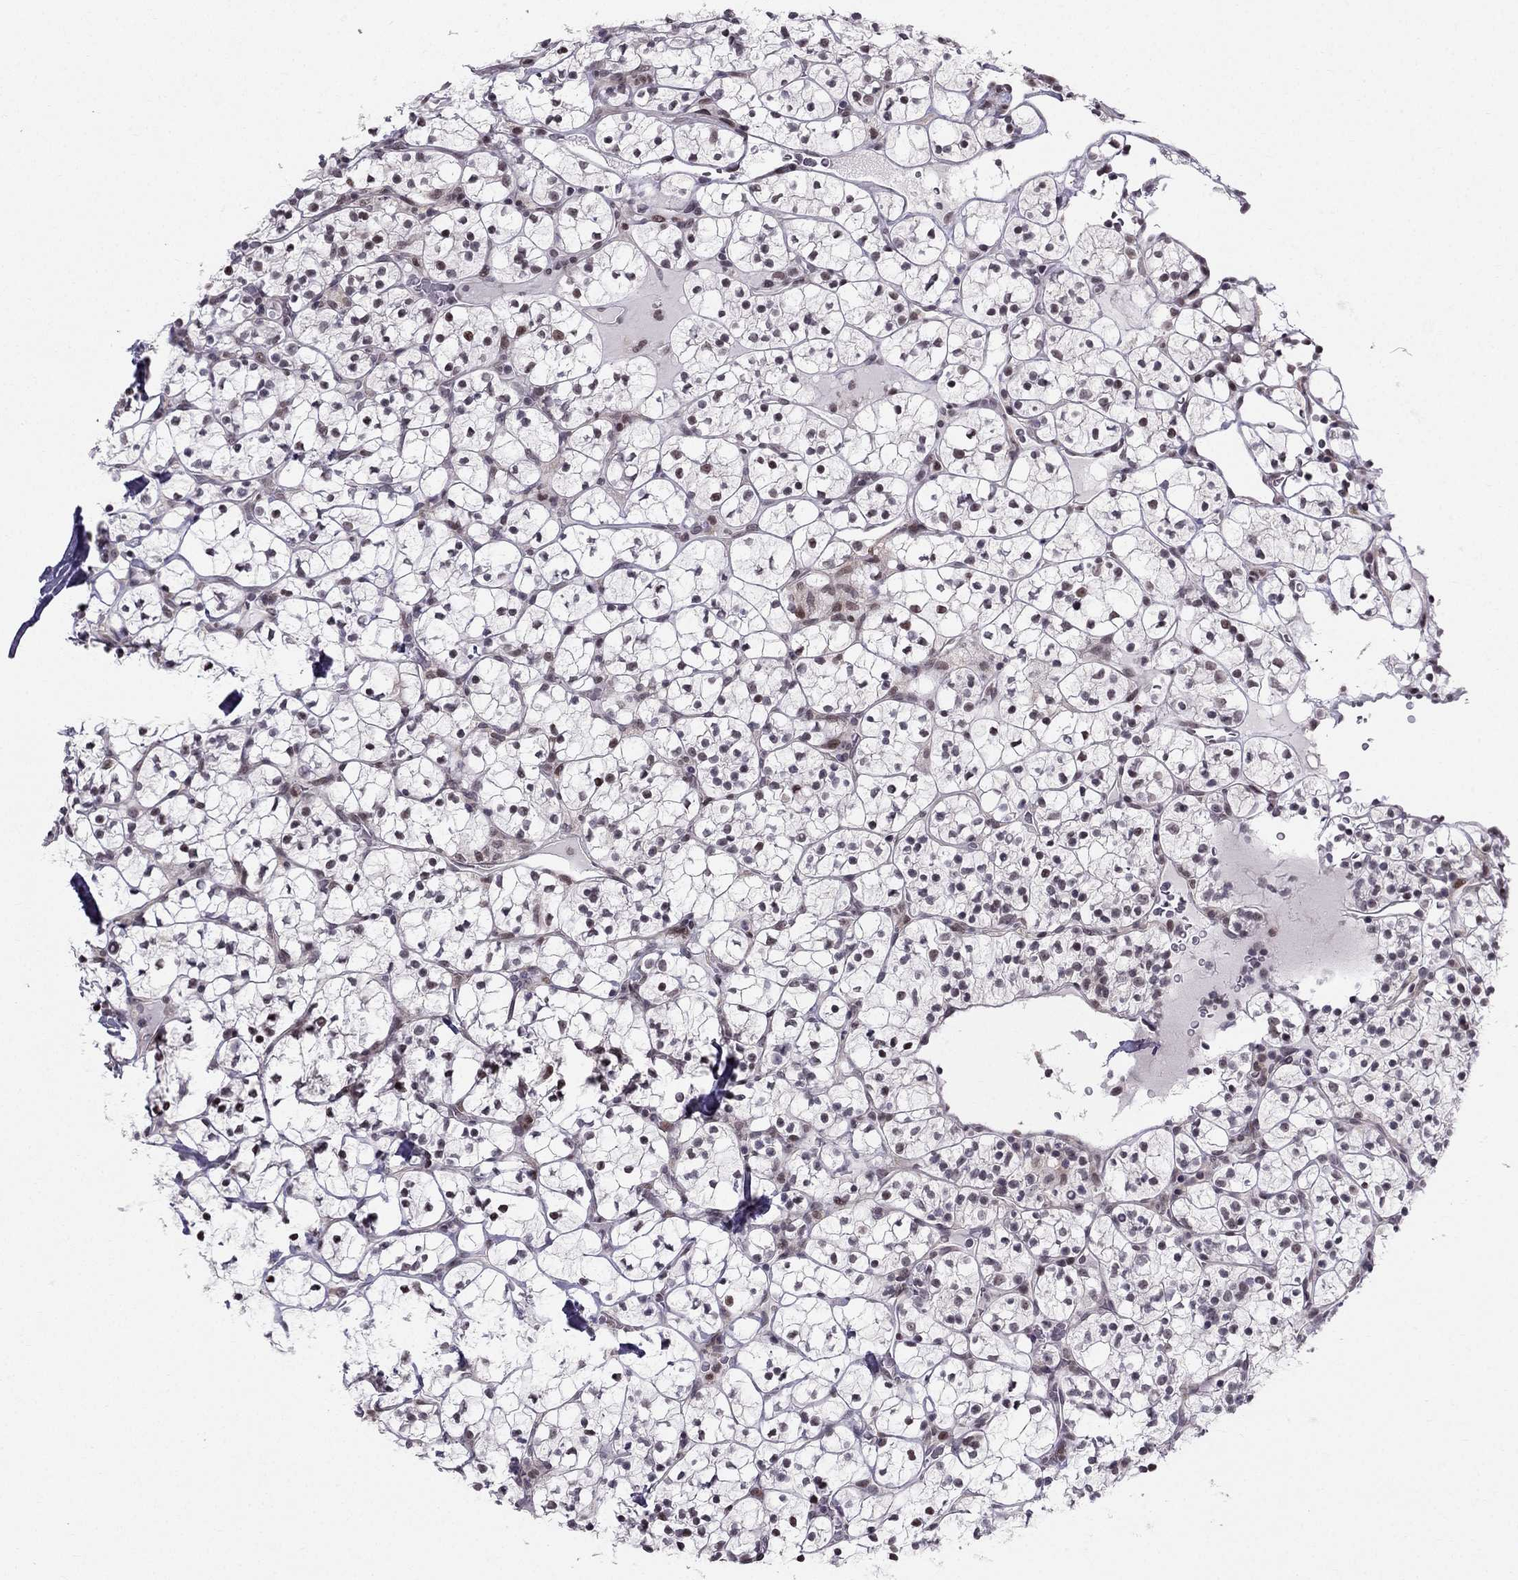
{"staining": {"intensity": "moderate", "quantity": "<25%", "location": "nuclear"}, "tissue": "renal cancer", "cell_type": "Tumor cells", "image_type": "cancer", "snomed": [{"axis": "morphology", "description": "Adenocarcinoma, NOS"}, {"axis": "topography", "description": "Kidney"}], "caption": "Immunohistochemistry (DAB) staining of renal adenocarcinoma exhibits moderate nuclear protein staining in about <25% of tumor cells.", "gene": "RPRD2", "patient": {"sex": "female", "age": 89}}